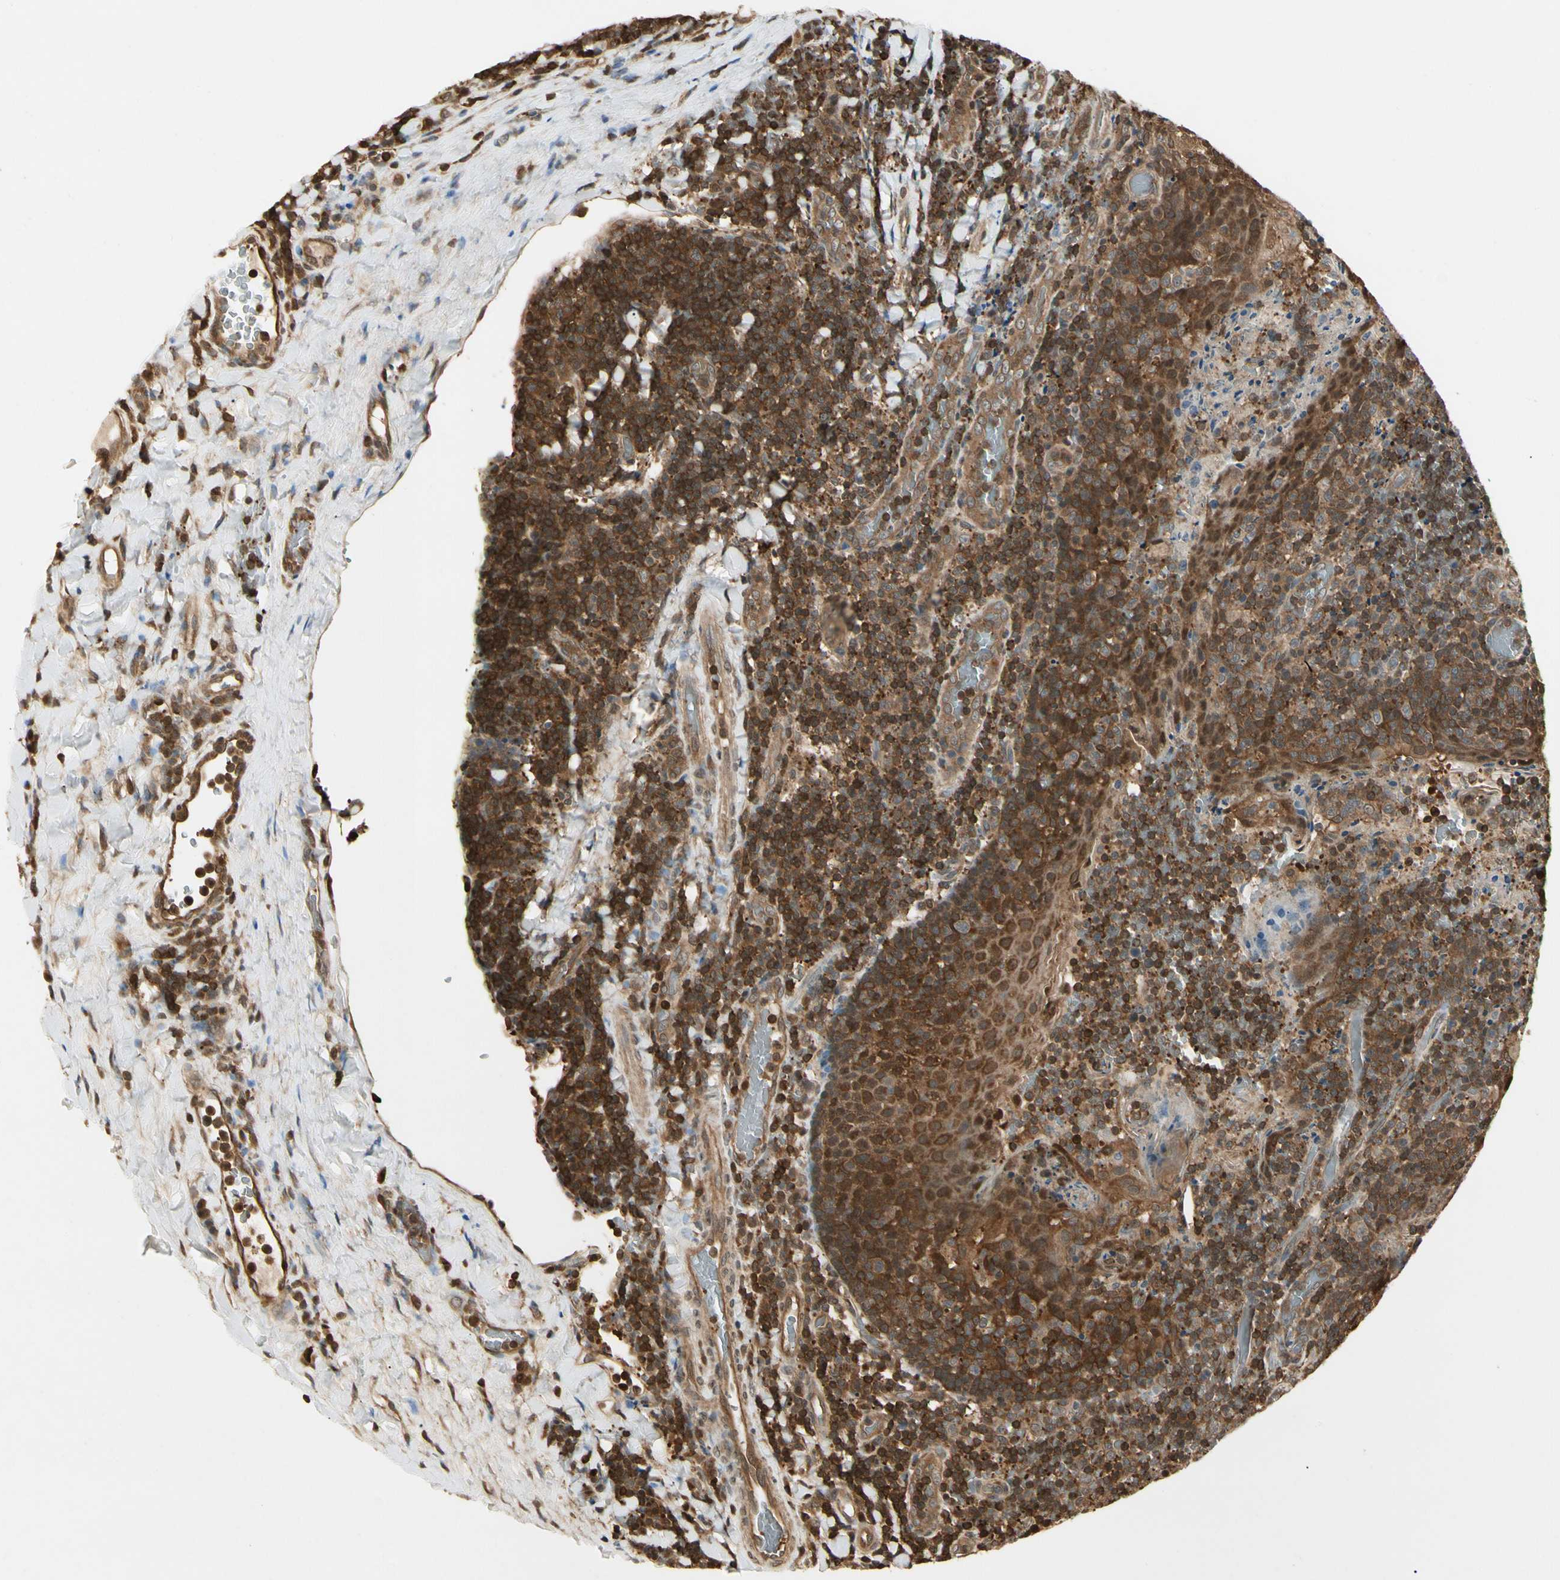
{"staining": {"intensity": "strong", "quantity": ">75%", "location": "cytoplasmic/membranous"}, "tissue": "tonsil", "cell_type": "Germinal center cells", "image_type": "normal", "snomed": [{"axis": "morphology", "description": "Normal tissue, NOS"}, {"axis": "topography", "description": "Tonsil"}], "caption": "Germinal center cells reveal high levels of strong cytoplasmic/membranous positivity in about >75% of cells in normal tonsil. (Brightfield microscopy of DAB IHC at high magnification).", "gene": "YWHAB", "patient": {"sex": "male", "age": 17}}